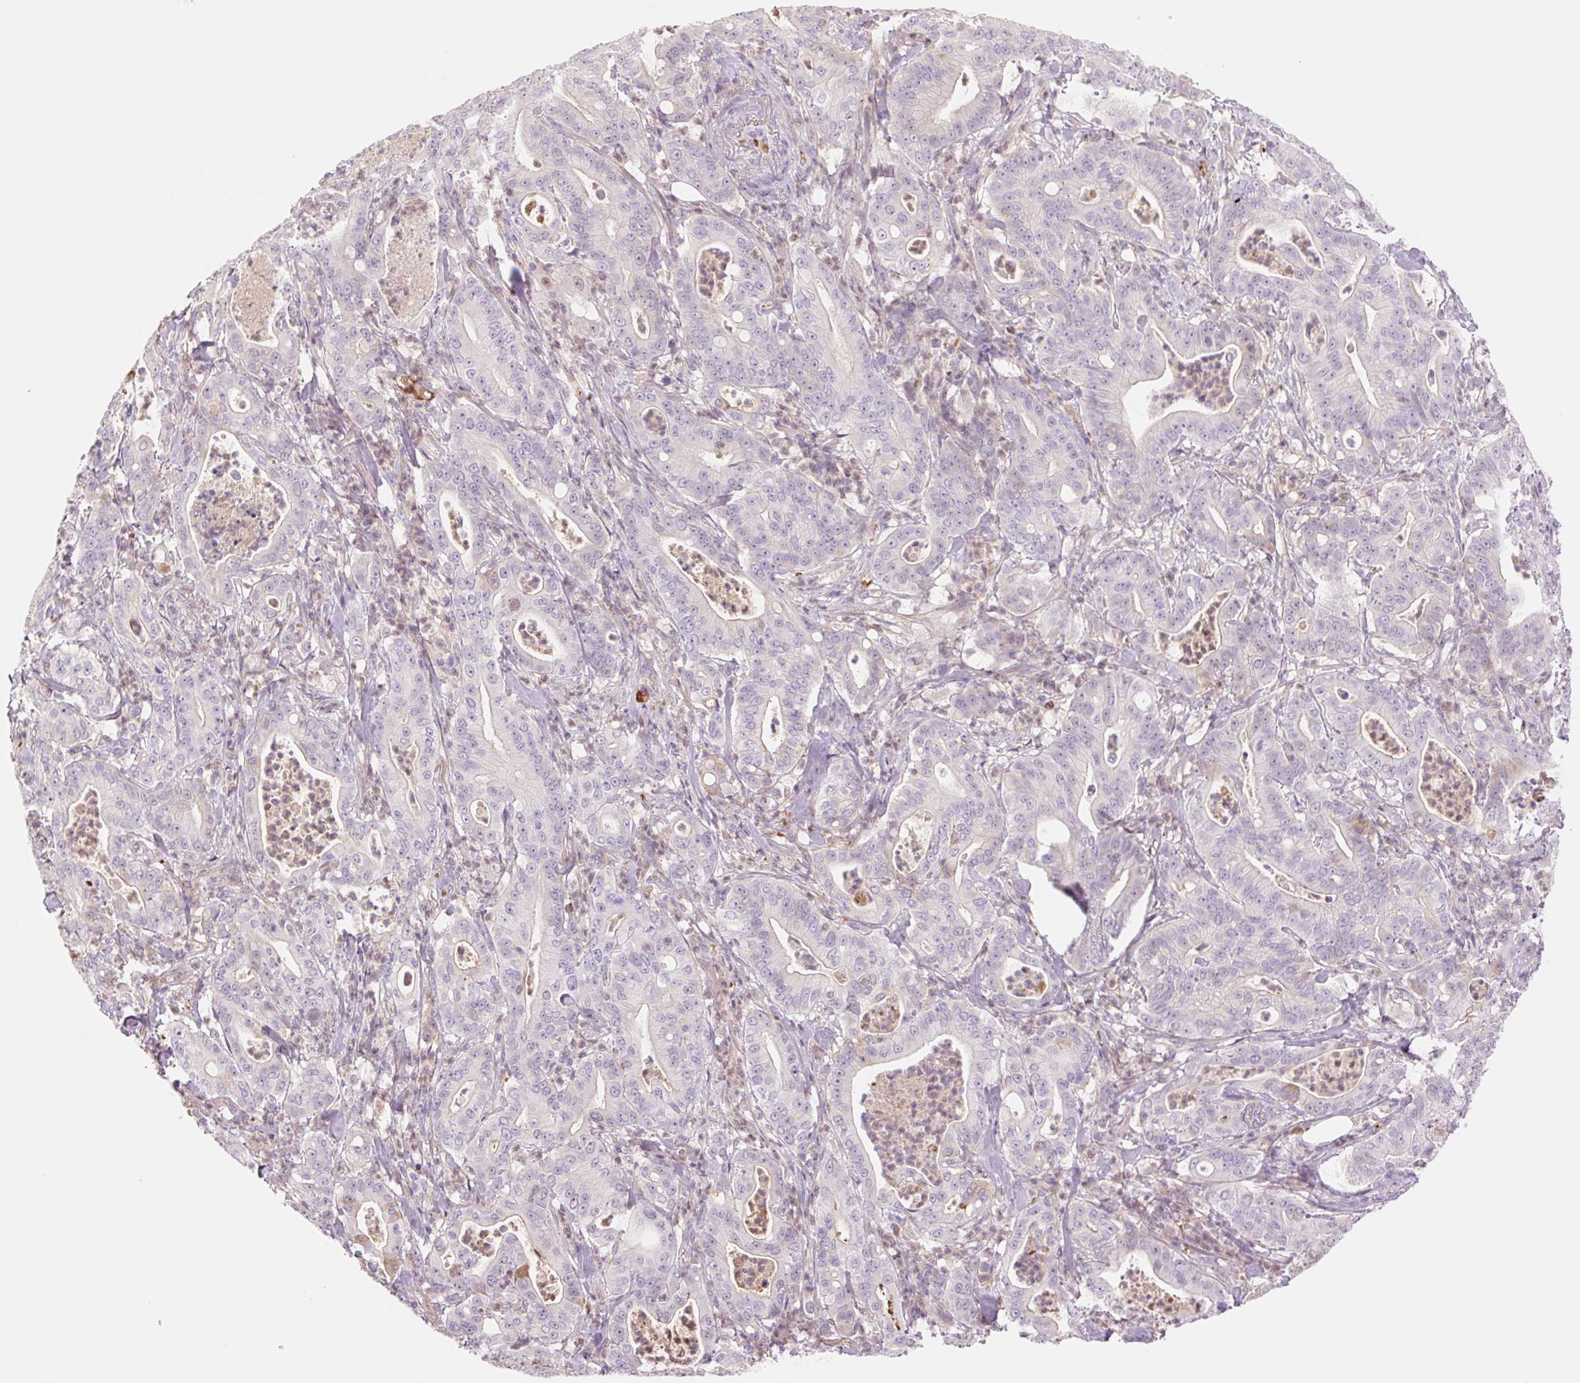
{"staining": {"intensity": "moderate", "quantity": "<25%", "location": "cytoplasmic/membranous"}, "tissue": "pancreatic cancer", "cell_type": "Tumor cells", "image_type": "cancer", "snomed": [{"axis": "morphology", "description": "Adenocarcinoma, NOS"}, {"axis": "topography", "description": "Pancreas"}], "caption": "This micrograph demonstrates pancreatic cancer (adenocarcinoma) stained with immunohistochemistry to label a protein in brown. The cytoplasmic/membranous of tumor cells show moderate positivity for the protein. Nuclei are counter-stained blue.", "gene": "HEBP1", "patient": {"sex": "male", "age": 71}}